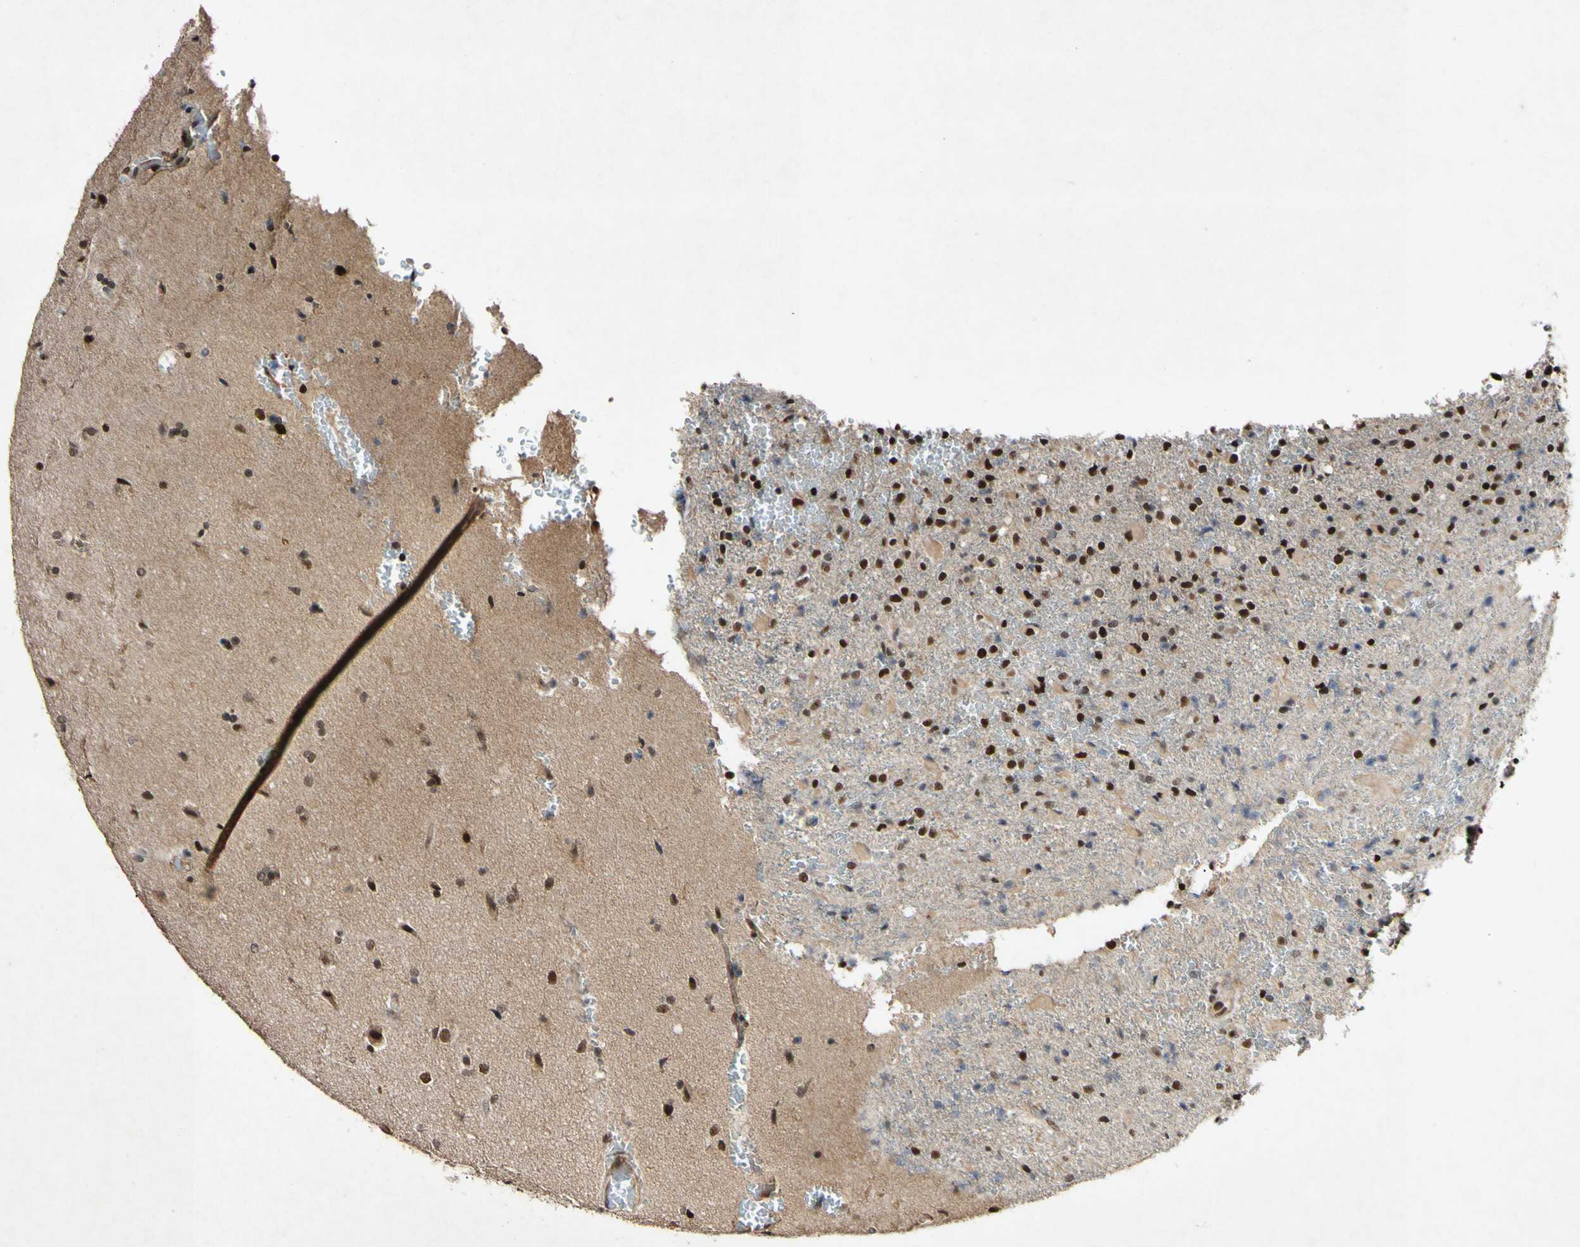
{"staining": {"intensity": "strong", "quantity": "25%-75%", "location": "nuclear"}, "tissue": "glioma", "cell_type": "Tumor cells", "image_type": "cancer", "snomed": [{"axis": "morphology", "description": "Glioma, malignant, High grade"}, {"axis": "topography", "description": "Brain"}], "caption": "This histopathology image shows immunohistochemistry (IHC) staining of glioma, with high strong nuclear staining in about 25%-75% of tumor cells.", "gene": "POLR2F", "patient": {"sex": "male", "age": 71}}